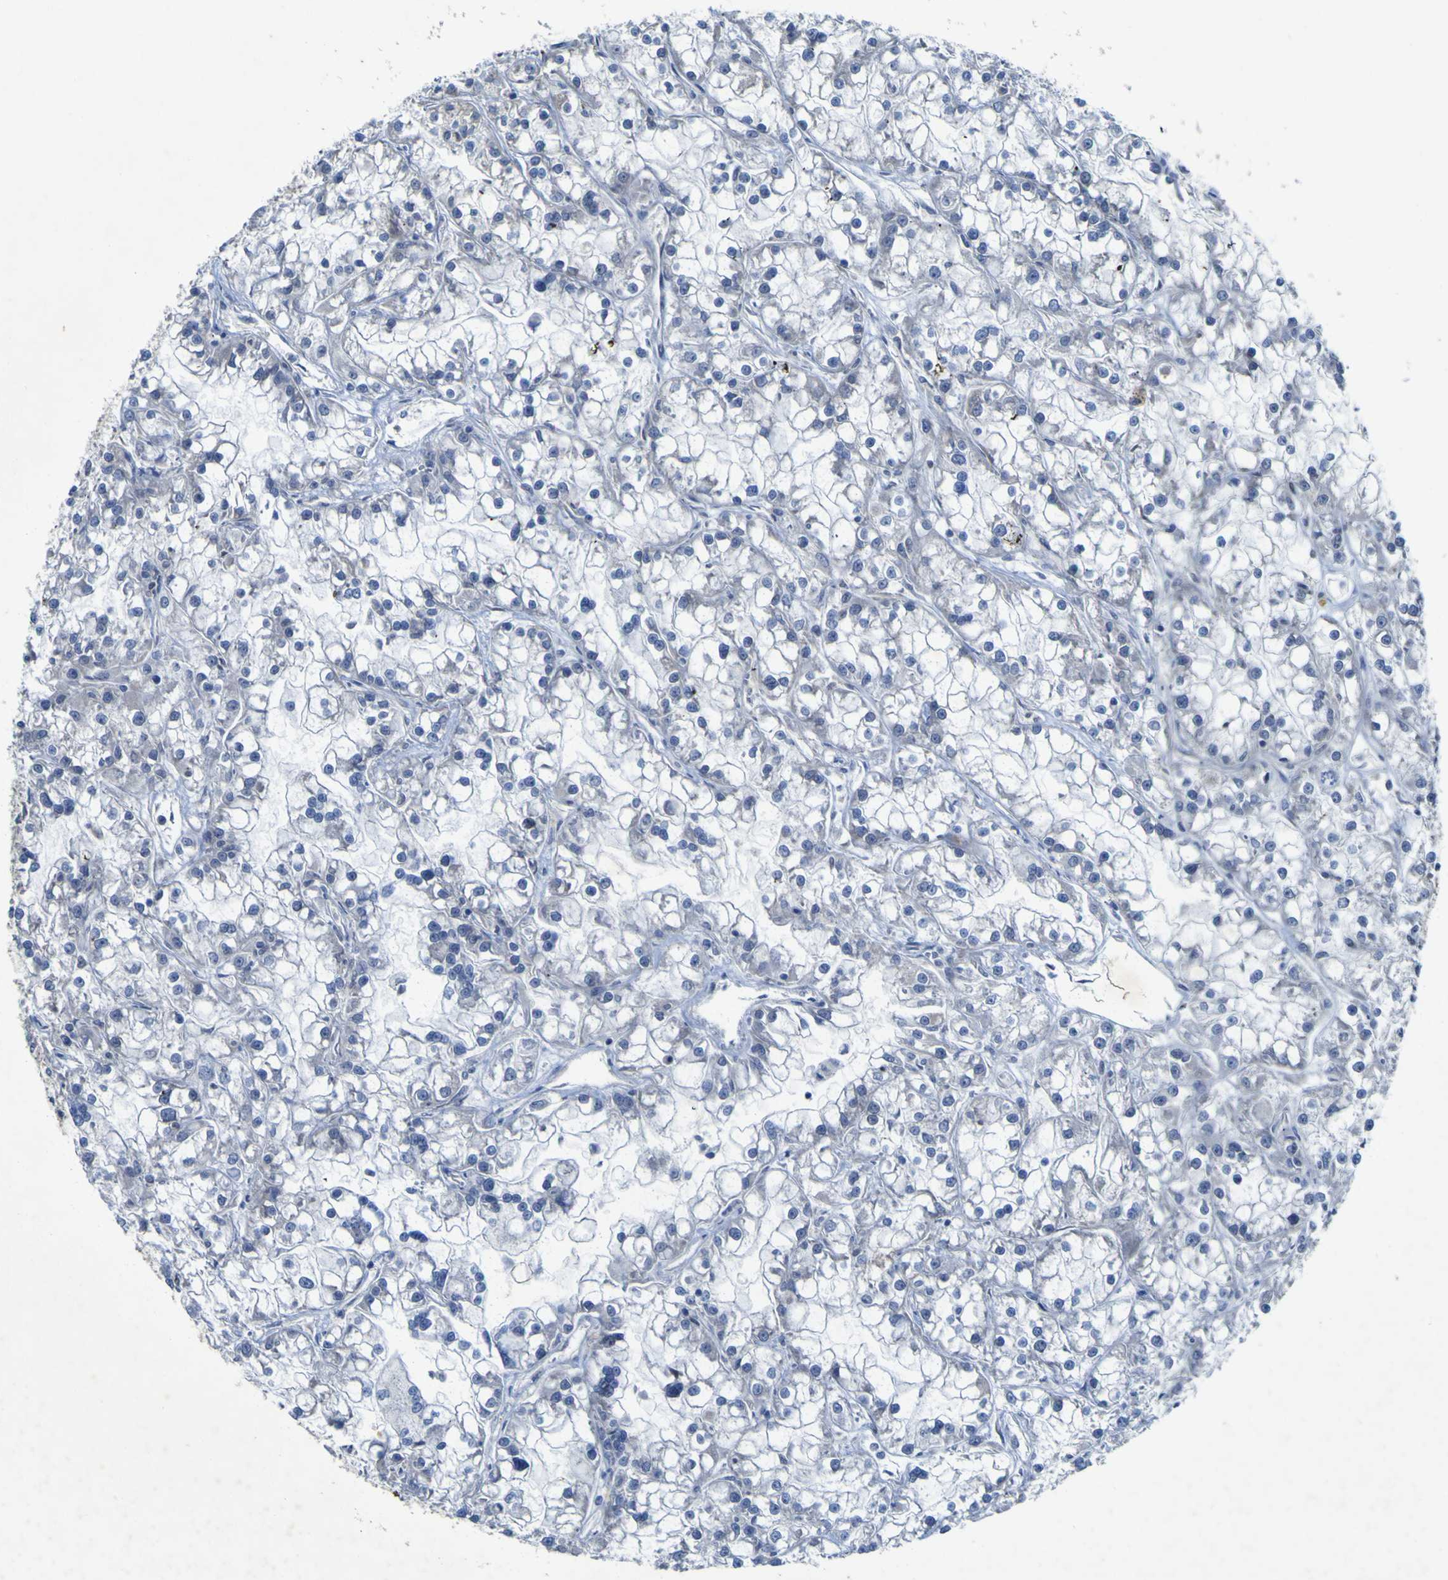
{"staining": {"intensity": "negative", "quantity": "none", "location": "none"}, "tissue": "renal cancer", "cell_type": "Tumor cells", "image_type": "cancer", "snomed": [{"axis": "morphology", "description": "Adenocarcinoma, NOS"}, {"axis": "topography", "description": "Kidney"}], "caption": "DAB immunohistochemical staining of renal cancer (adenocarcinoma) displays no significant expression in tumor cells.", "gene": "NAV1", "patient": {"sex": "female", "age": 52}}